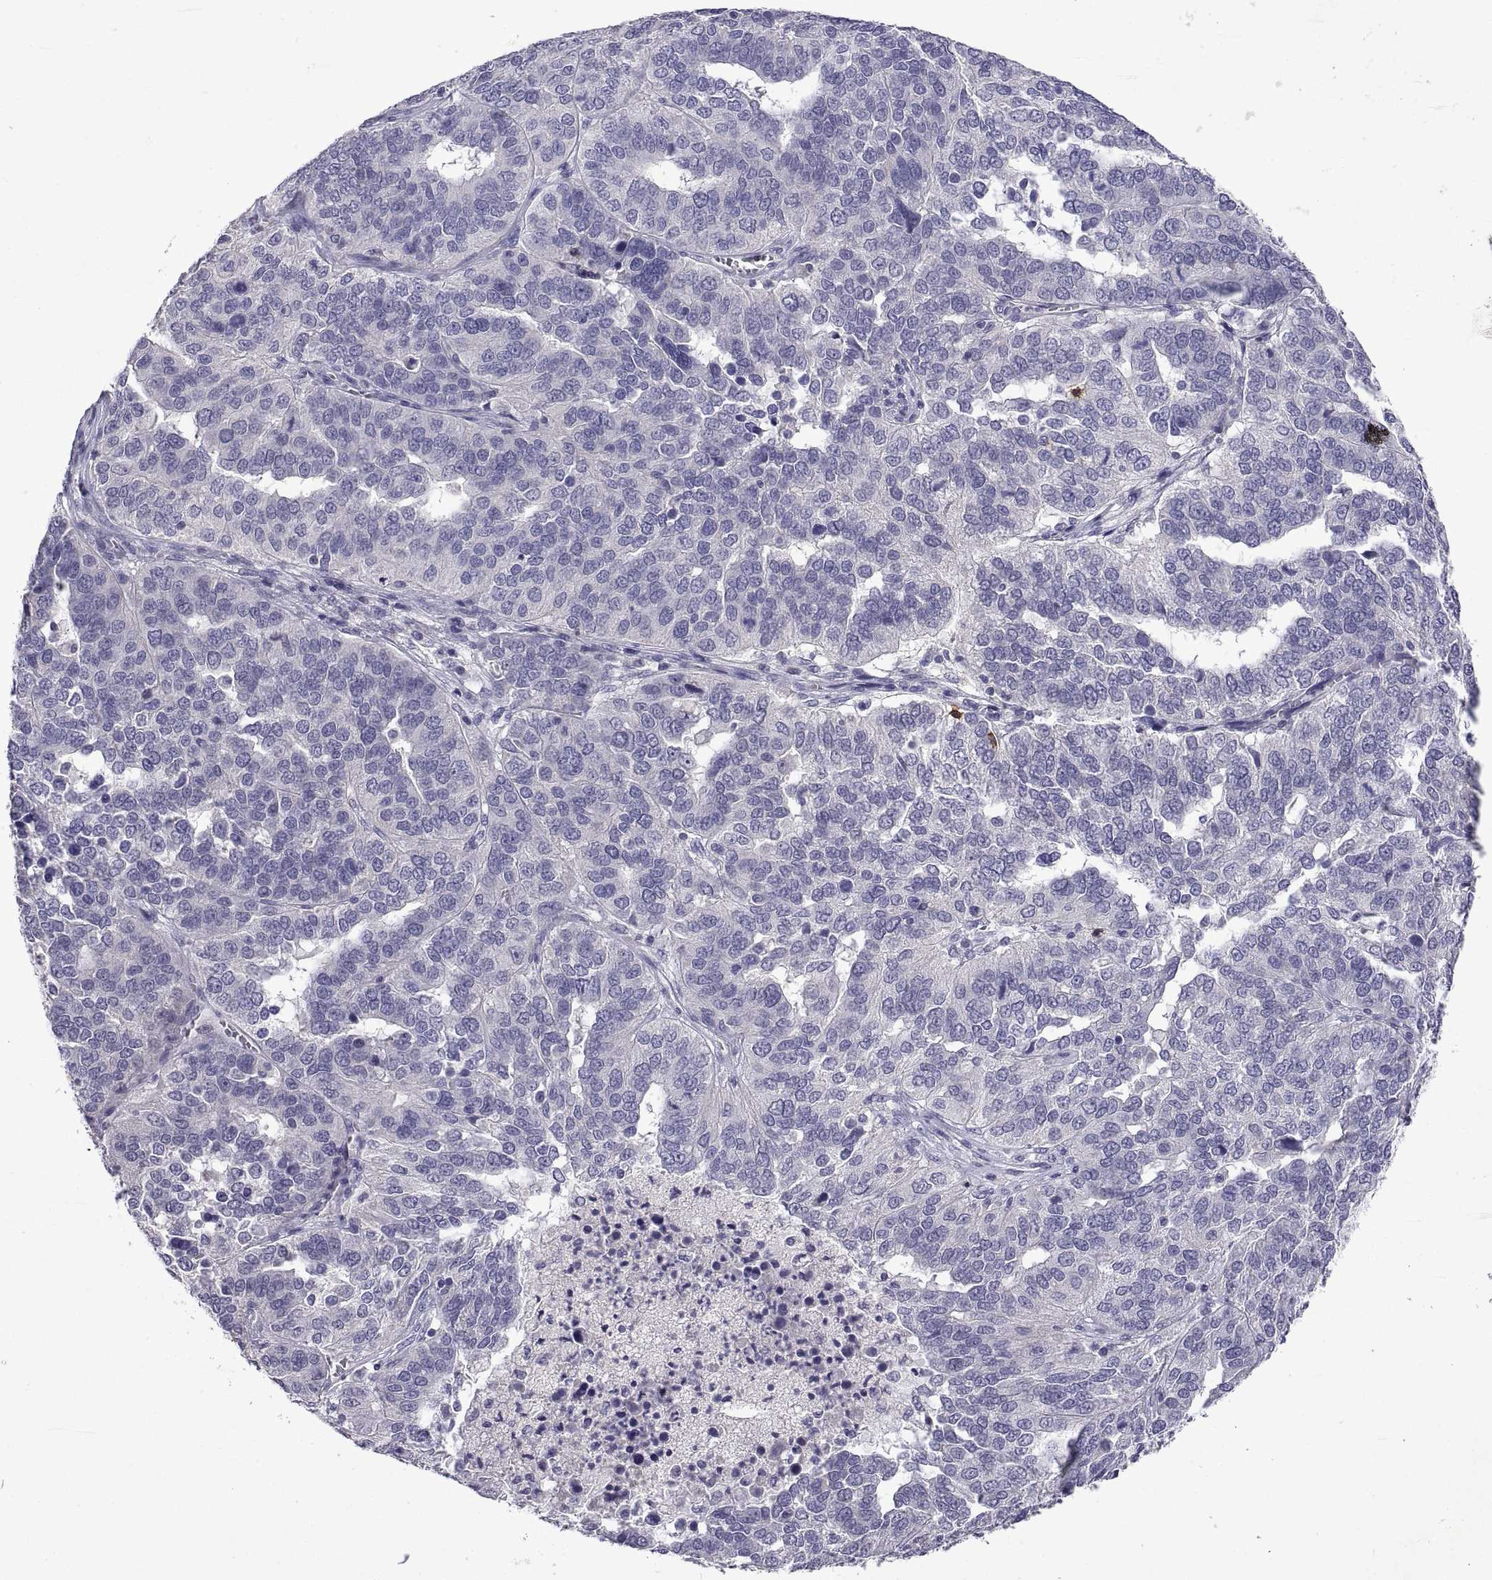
{"staining": {"intensity": "negative", "quantity": "none", "location": "none"}, "tissue": "ovarian cancer", "cell_type": "Tumor cells", "image_type": "cancer", "snomed": [{"axis": "morphology", "description": "Carcinoma, endometroid"}, {"axis": "topography", "description": "Soft tissue"}, {"axis": "topography", "description": "Ovary"}], "caption": "IHC of endometroid carcinoma (ovarian) reveals no positivity in tumor cells. (Brightfield microscopy of DAB (3,3'-diaminobenzidine) immunohistochemistry (IHC) at high magnification).", "gene": "MS4A1", "patient": {"sex": "female", "age": 52}}